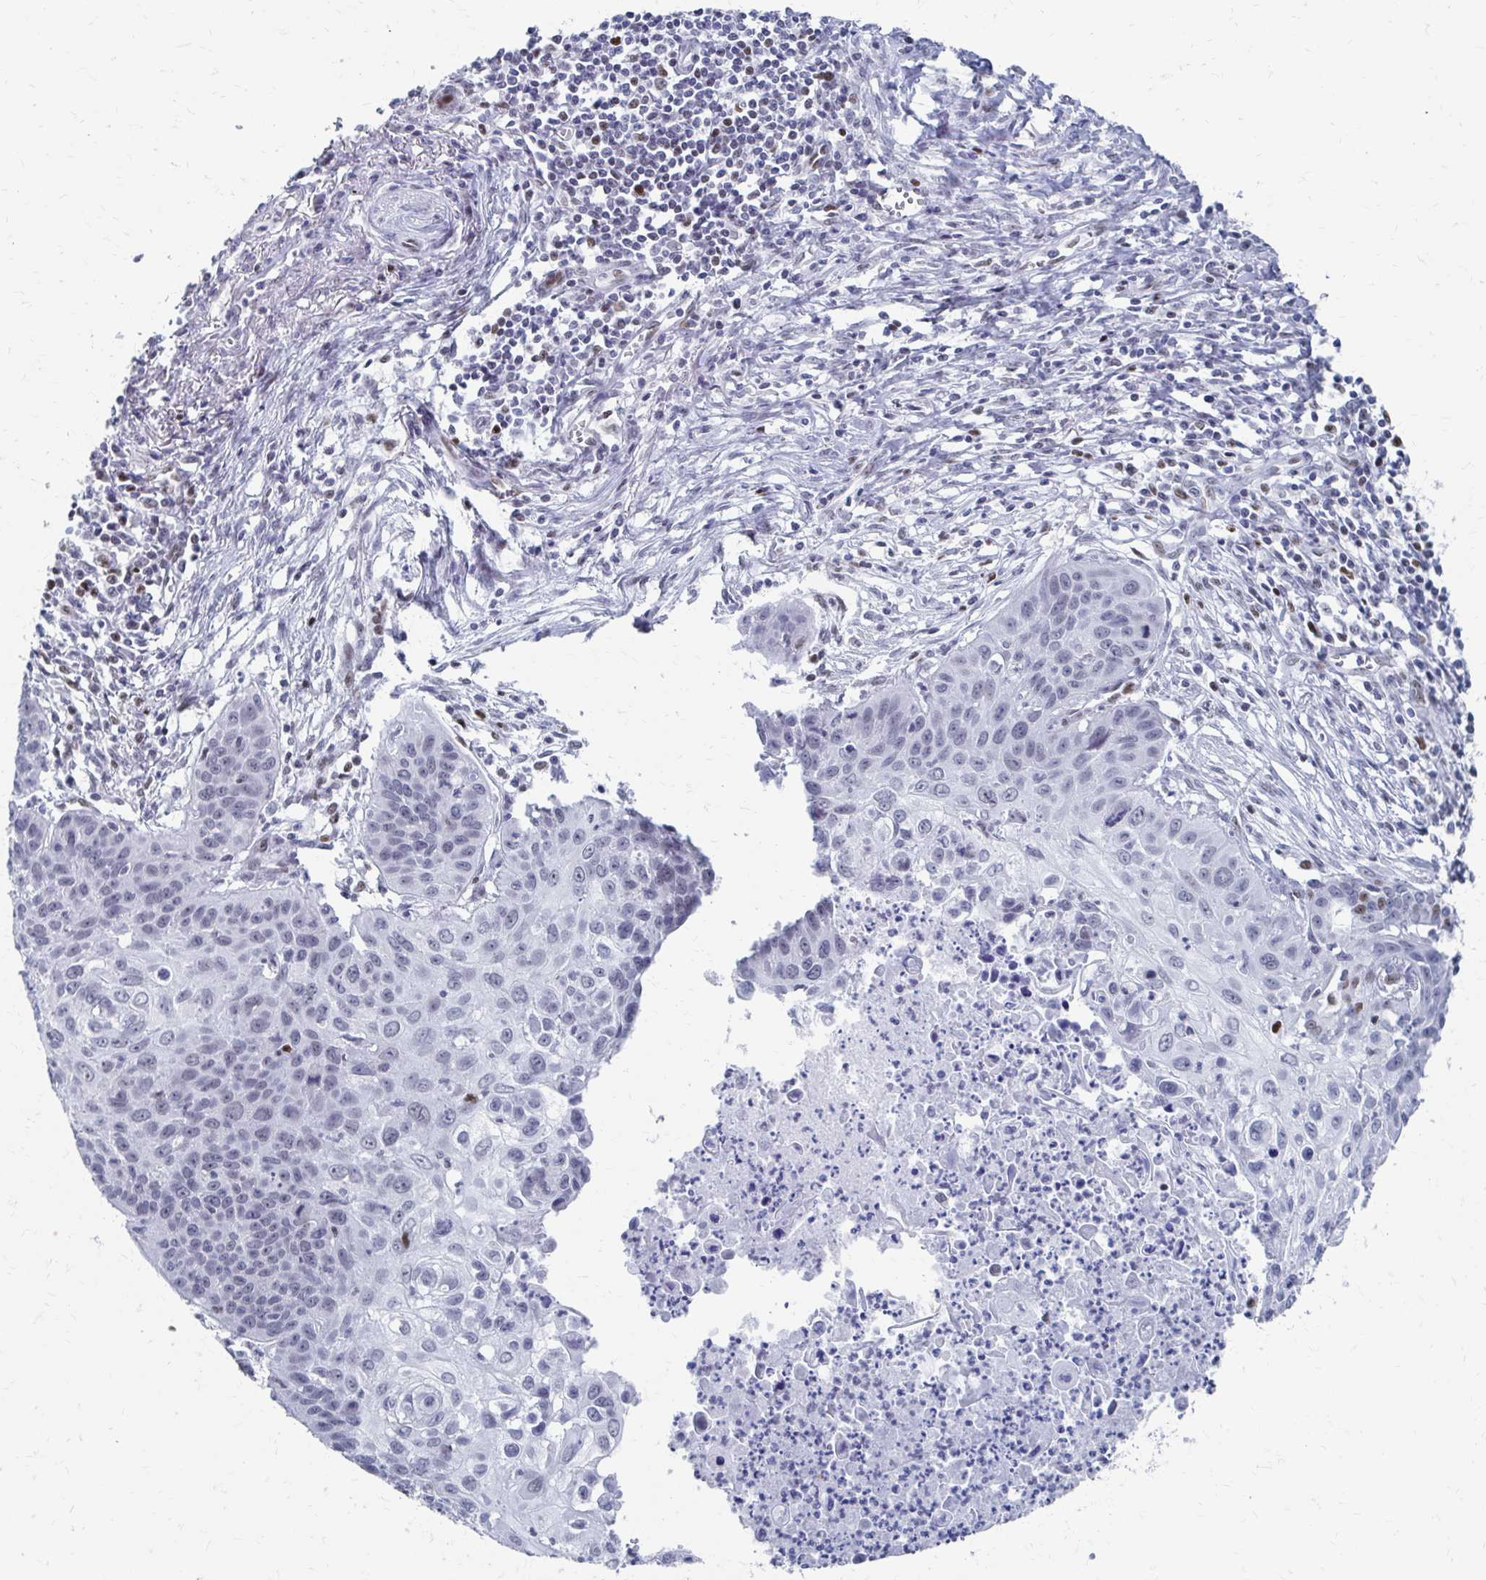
{"staining": {"intensity": "negative", "quantity": "none", "location": "none"}, "tissue": "lung cancer", "cell_type": "Tumor cells", "image_type": "cancer", "snomed": [{"axis": "morphology", "description": "Squamous cell carcinoma, NOS"}, {"axis": "topography", "description": "Lung"}], "caption": "Tumor cells show no significant protein staining in squamous cell carcinoma (lung). (Stains: DAB IHC with hematoxylin counter stain, Microscopy: brightfield microscopy at high magnification).", "gene": "CDIN1", "patient": {"sex": "male", "age": 71}}